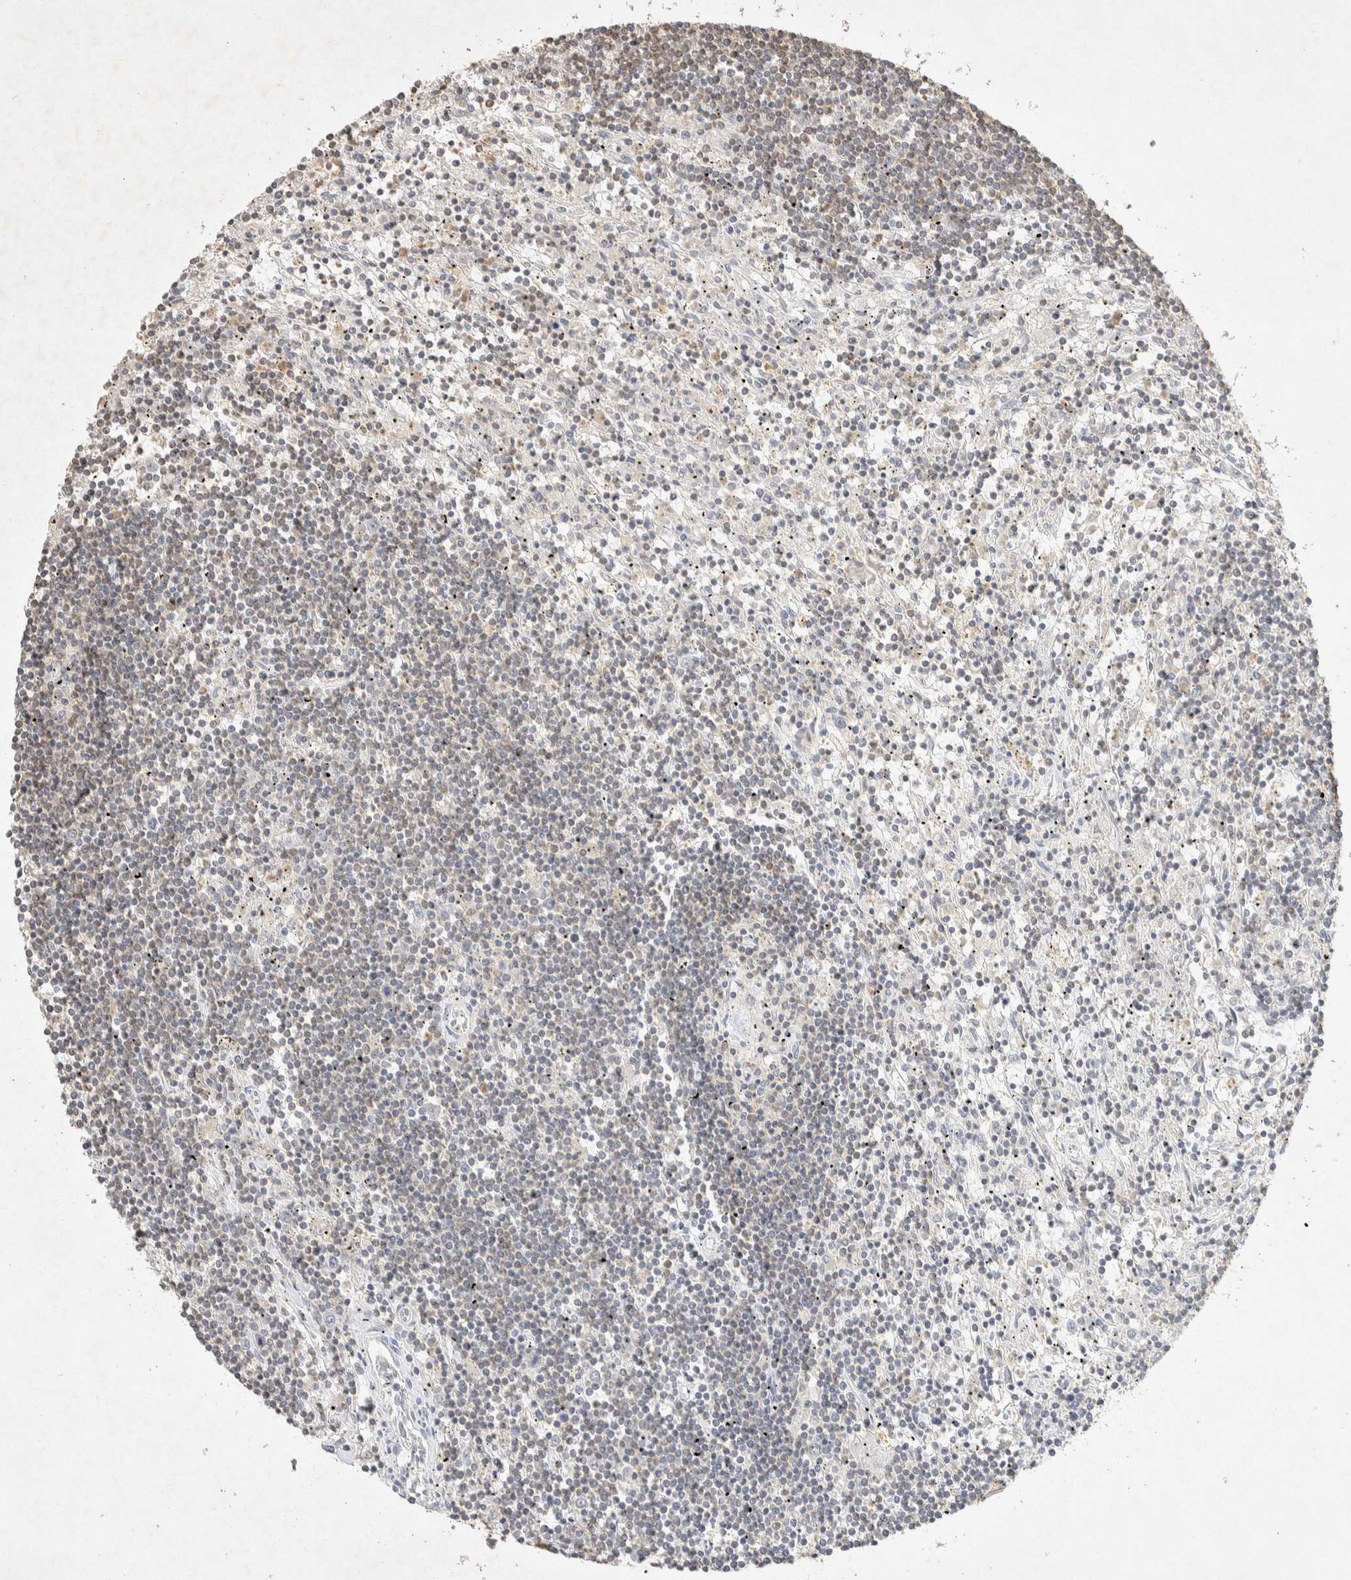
{"staining": {"intensity": "weak", "quantity": "<25%", "location": "cytoplasmic/membranous"}, "tissue": "lymphoma", "cell_type": "Tumor cells", "image_type": "cancer", "snomed": [{"axis": "morphology", "description": "Malignant lymphoma, non-Hodgkin's type, Low grade"}, {"axis": "topography", "description": "Spleen"}], "caption": "DAB immunohistochemical staining of human low-grade malignant lymphoma, non-Hodgkin's type demonstrates no significant positivity in tumor cells.", "gene": "RAC2", "patient": {"sex": "male", "age": 76}}